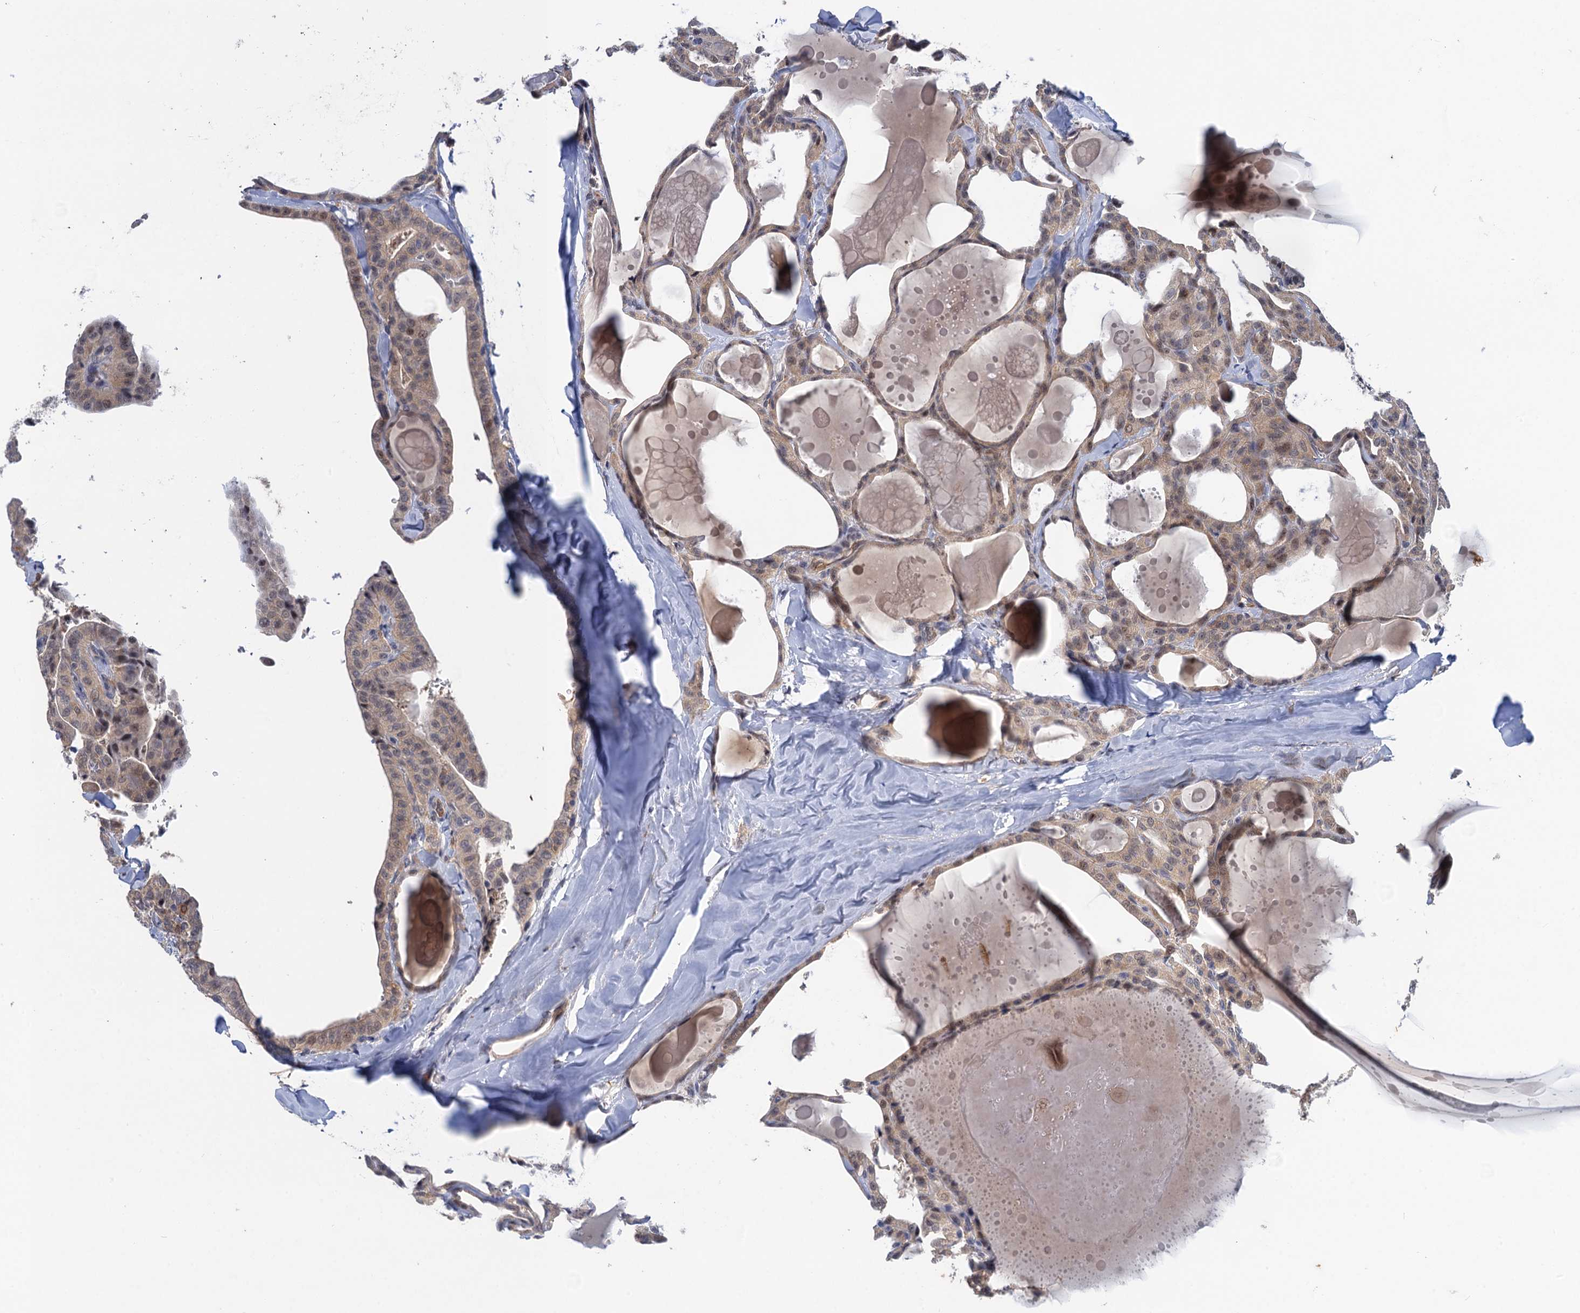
{"staining": {"intensity": "weak", "quantity": "25%-75%", "location": "cytoplasmic/membranous,nuclear"}, "tissue": "thyroid cancer", "cell_type": "Tumor cells", "image_type": "cancer", "snomed": [{"axis": "morphology", "description": "Papillary adenocarcinoma, NOS"}, {"axis": "topography", "description": "Thyroid gland"}], "caption": "A brown stain shows weak cytoplasmic/membranous and nuclear staining of a protein in human thyroid cancer tumor cells.", "gene": "NEK8", "patient": {"sex": "male", "age": 52}}